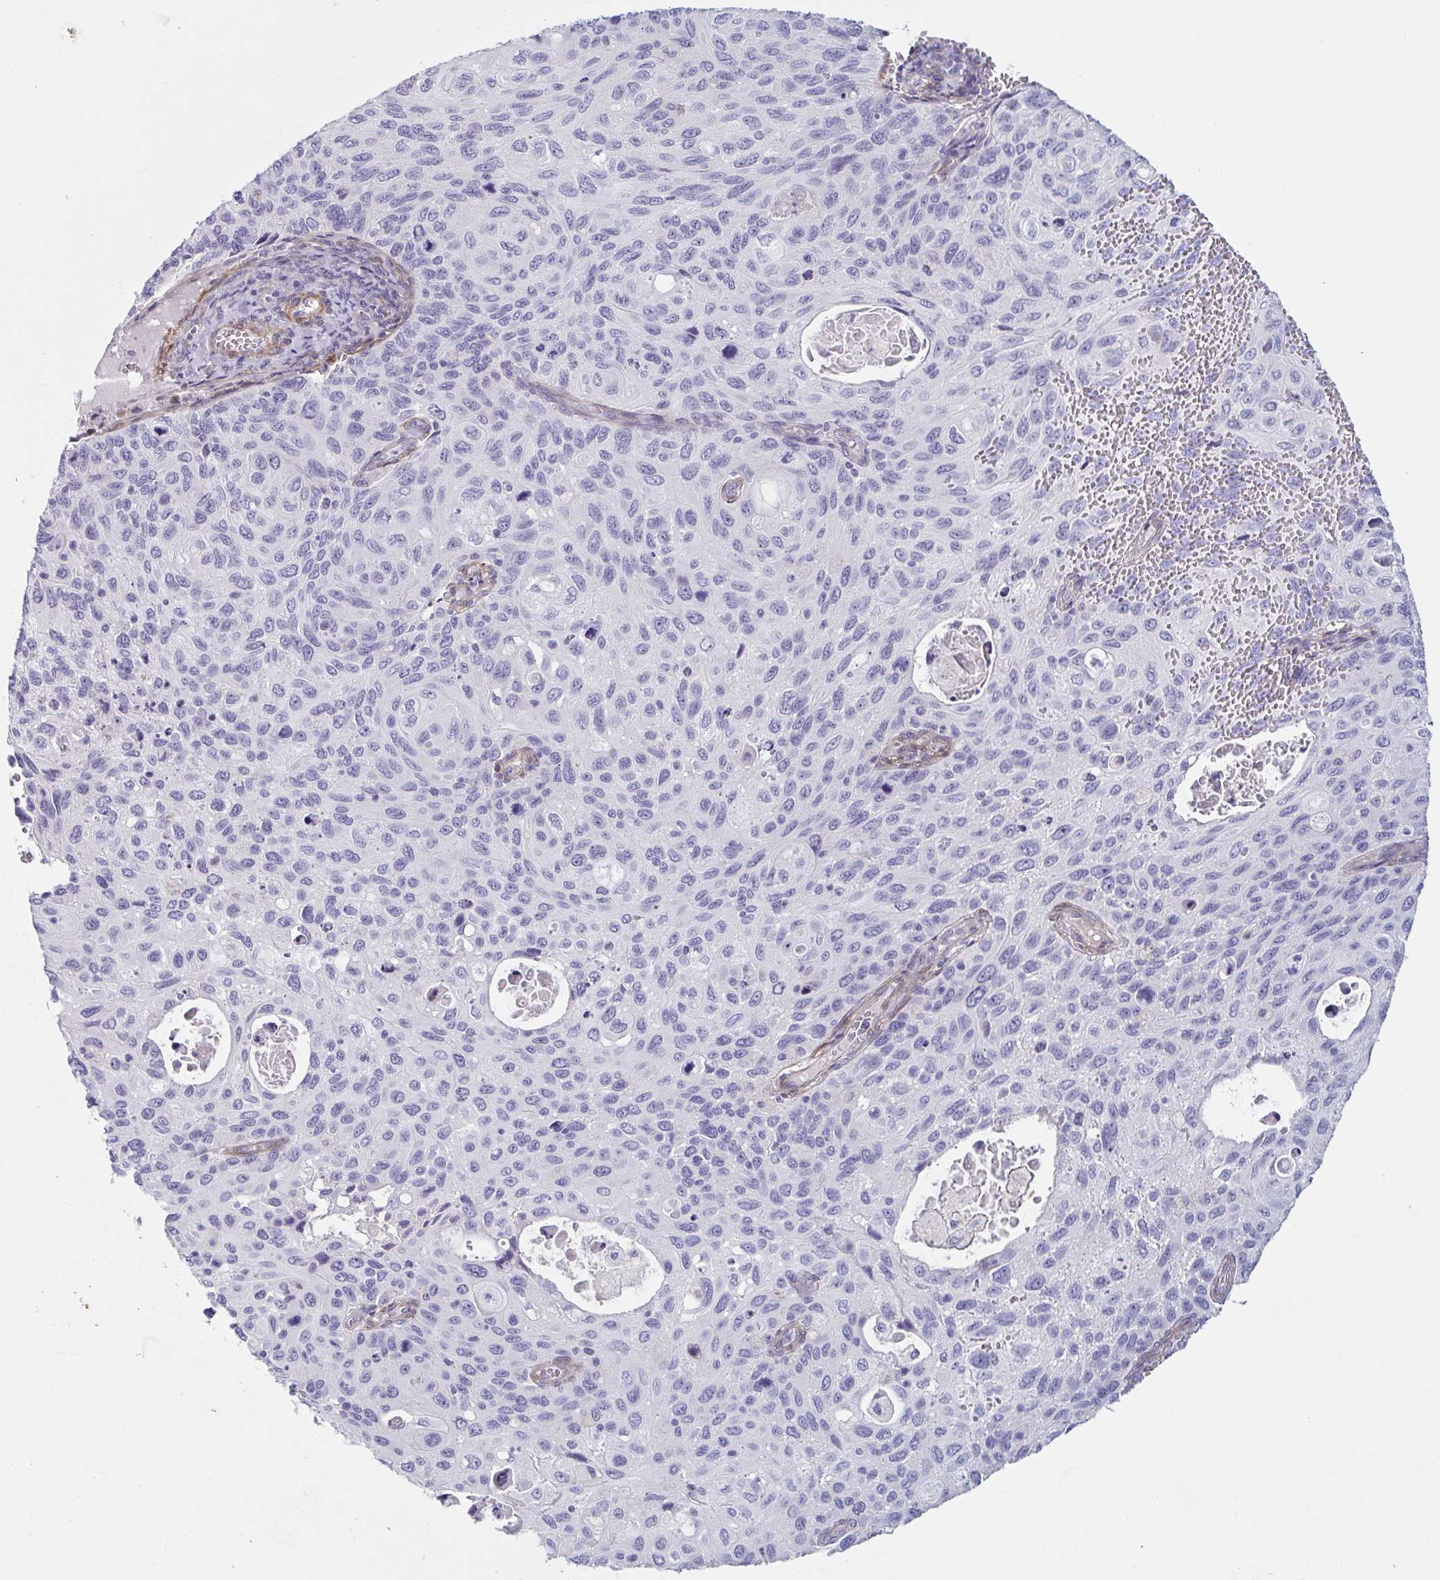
{"staining": {"intensity": "negative", "quantity": "none", "location": "none"}, "tissue": "cervical cancer", "cell_type": "Tumor cells", "image_type": "cancer", "snomed": [{"axis": "morphology", "description": "Squamous cell carcinoma, NOS"}, {"axis": "topography", "description": "Cervix"}], "caption": "There is no significant expression in tumor cells of cervical cancer. (Stains: DAB immunohistochemistry (IHC) with hematoxylin counter stain, Microscopy: brightfield microscopy at high magnification).", "gene": "OR5P3", "patient": {"sex": "female", "age": 70}}